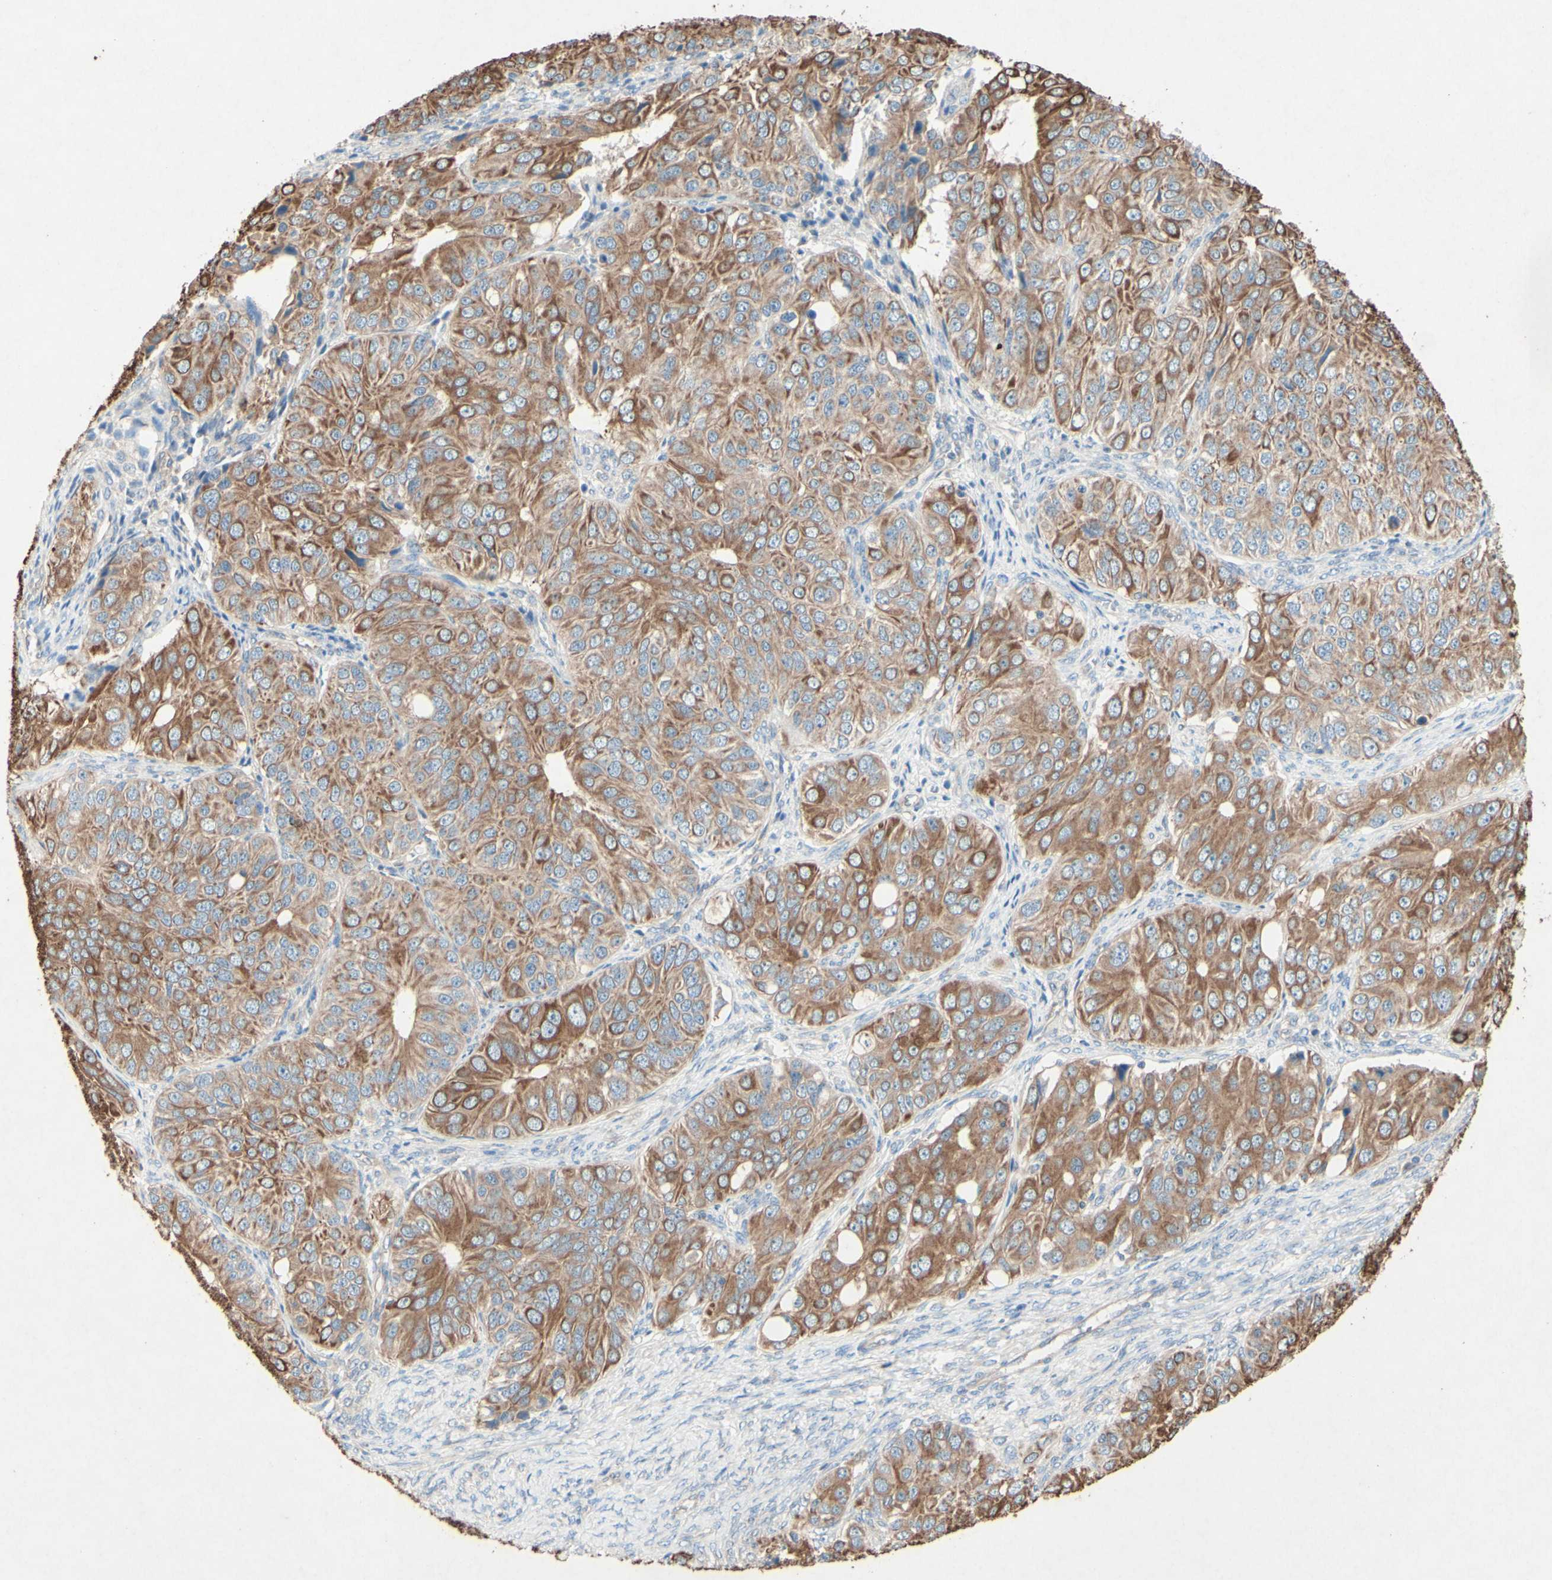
{"staining": {"intensity": "moderate", "quantity": ">75%", "location": "cytoplasmic/membranous"}, "tissue": "ovarian cancer", "cell_type": "Tumor cells", "image_type": "cancer", "snomed": [{"axis": "morphology", "description": "Carcinoma, endometroid"}, {"axis": "topography", "description": "Ovary"}], "caption": "Human endometroid carcinoma (ovarian) stained with a protein marker exhibits moderate staining in tumor cells.", "gene": "MTM1", "patient": {"sex": "female", "age": 51}}